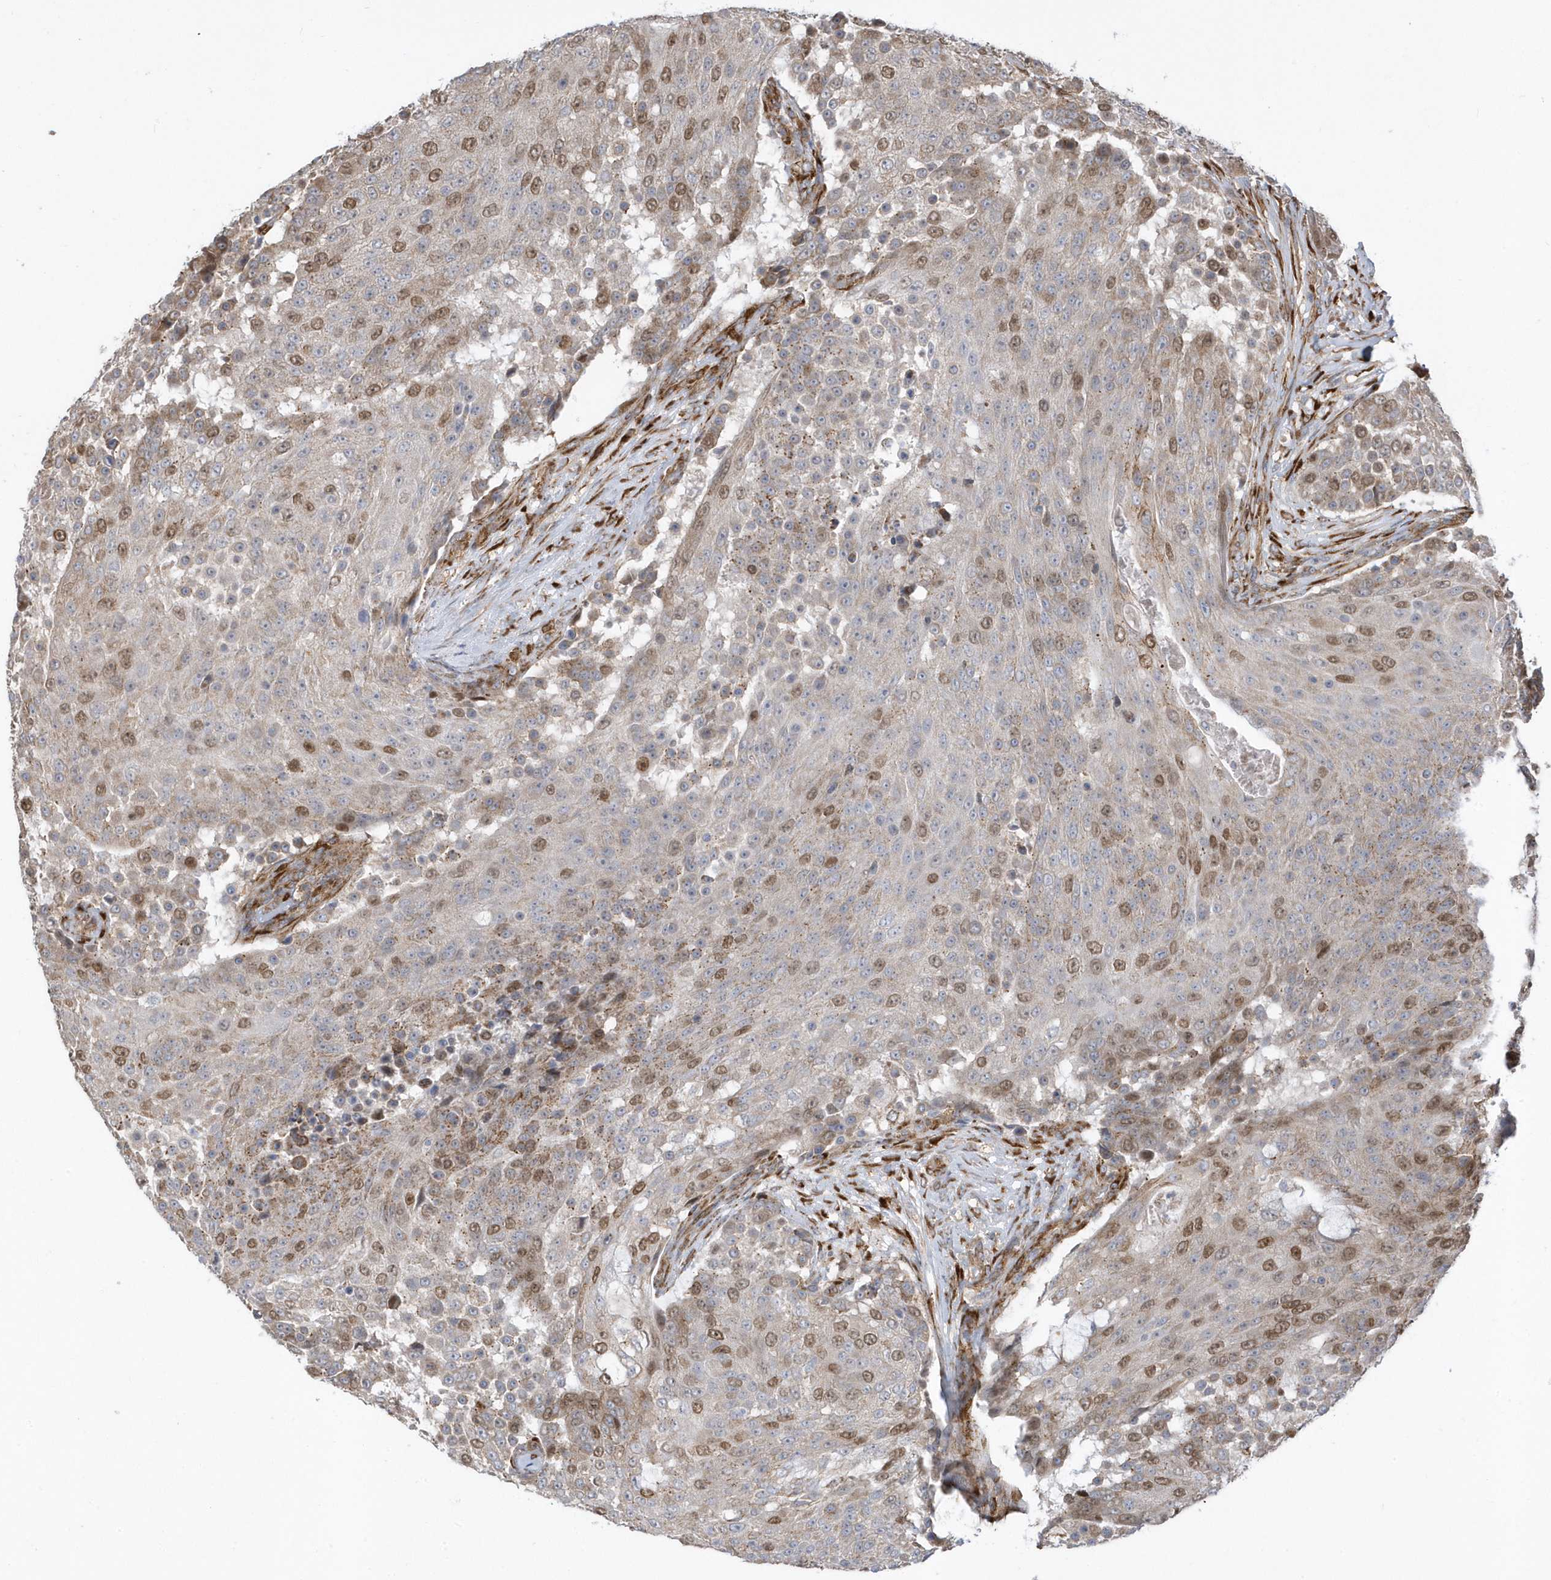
{"staining": {"intensity": "moderate", "quantity": "25%-75%", "location": "nuclear"}, "tissue": "urothelial cancer", "cell_type": "Tumor cells", "image_type": "cancer", "snomed": [{"axis": "morphology", "description": "Urothelial carcinoma, High grade"}, {"axis": "topography", "description": "Urinary bladder"}], "caption": "Protein staining of urothelial cancer tissue exhibits moderate nuclear staining in approximately 25%-75% of tumor cells.", "gene": "HRH4", "patient": {"sex": "female", "age": 63}}